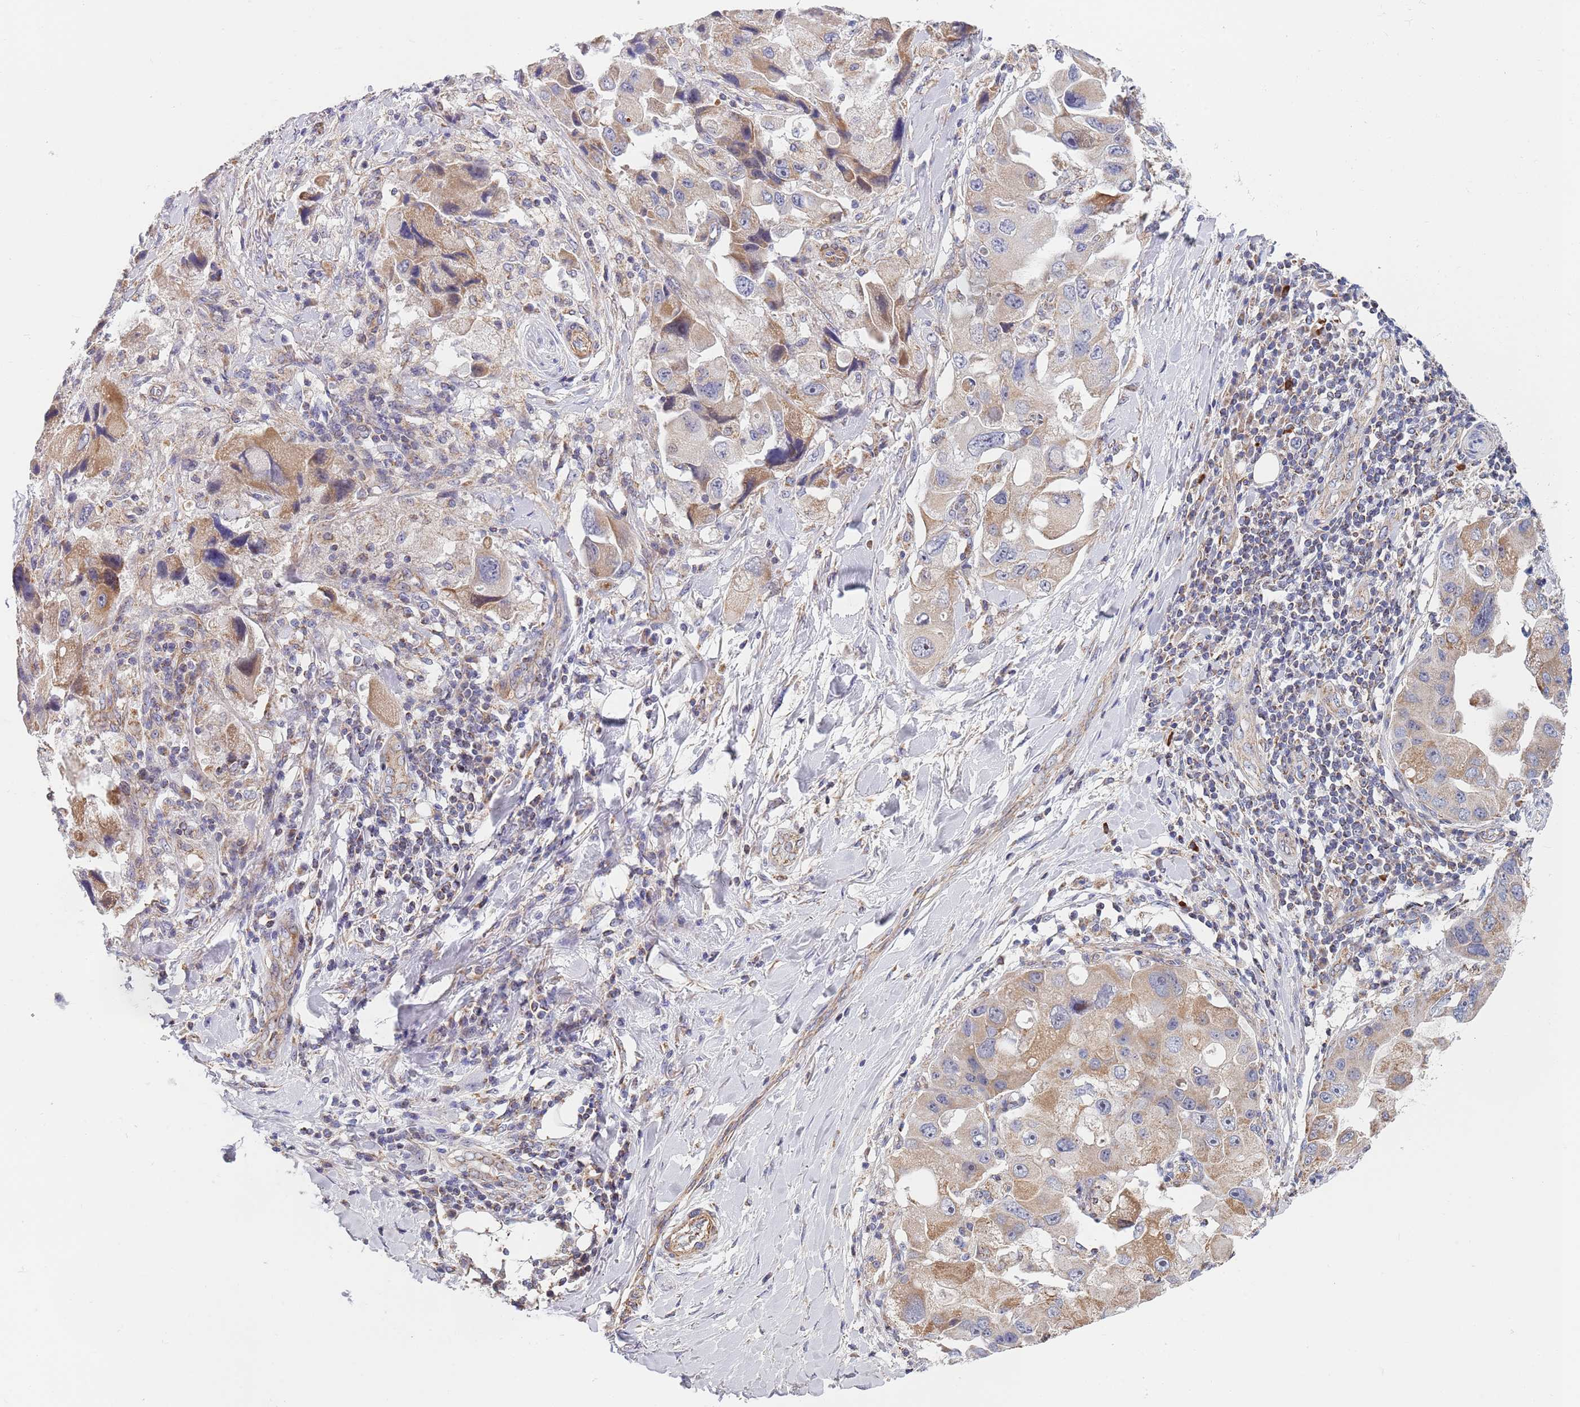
{"staining": {"intensity": "moderate", "quantity": "25%-75%", "location": "cytoplasmic/membranous"}, "tissue": "lung cancer", "cell_type": "Tumor cells", "image_type": "cancer", "snomed": [{"axis": "morphology", "description": "Adenocarcinoma, NOS"}, {"axis": "topography", "description": "Lung"}], "caption": "Lung cancer stained with a brown dye shows moderate cytoplasmic/membranous positive expression in approximately 25%-75% of tumor cells.", "gene": "PWWP3A", "patient": {"sex": "female", "age": 54}}